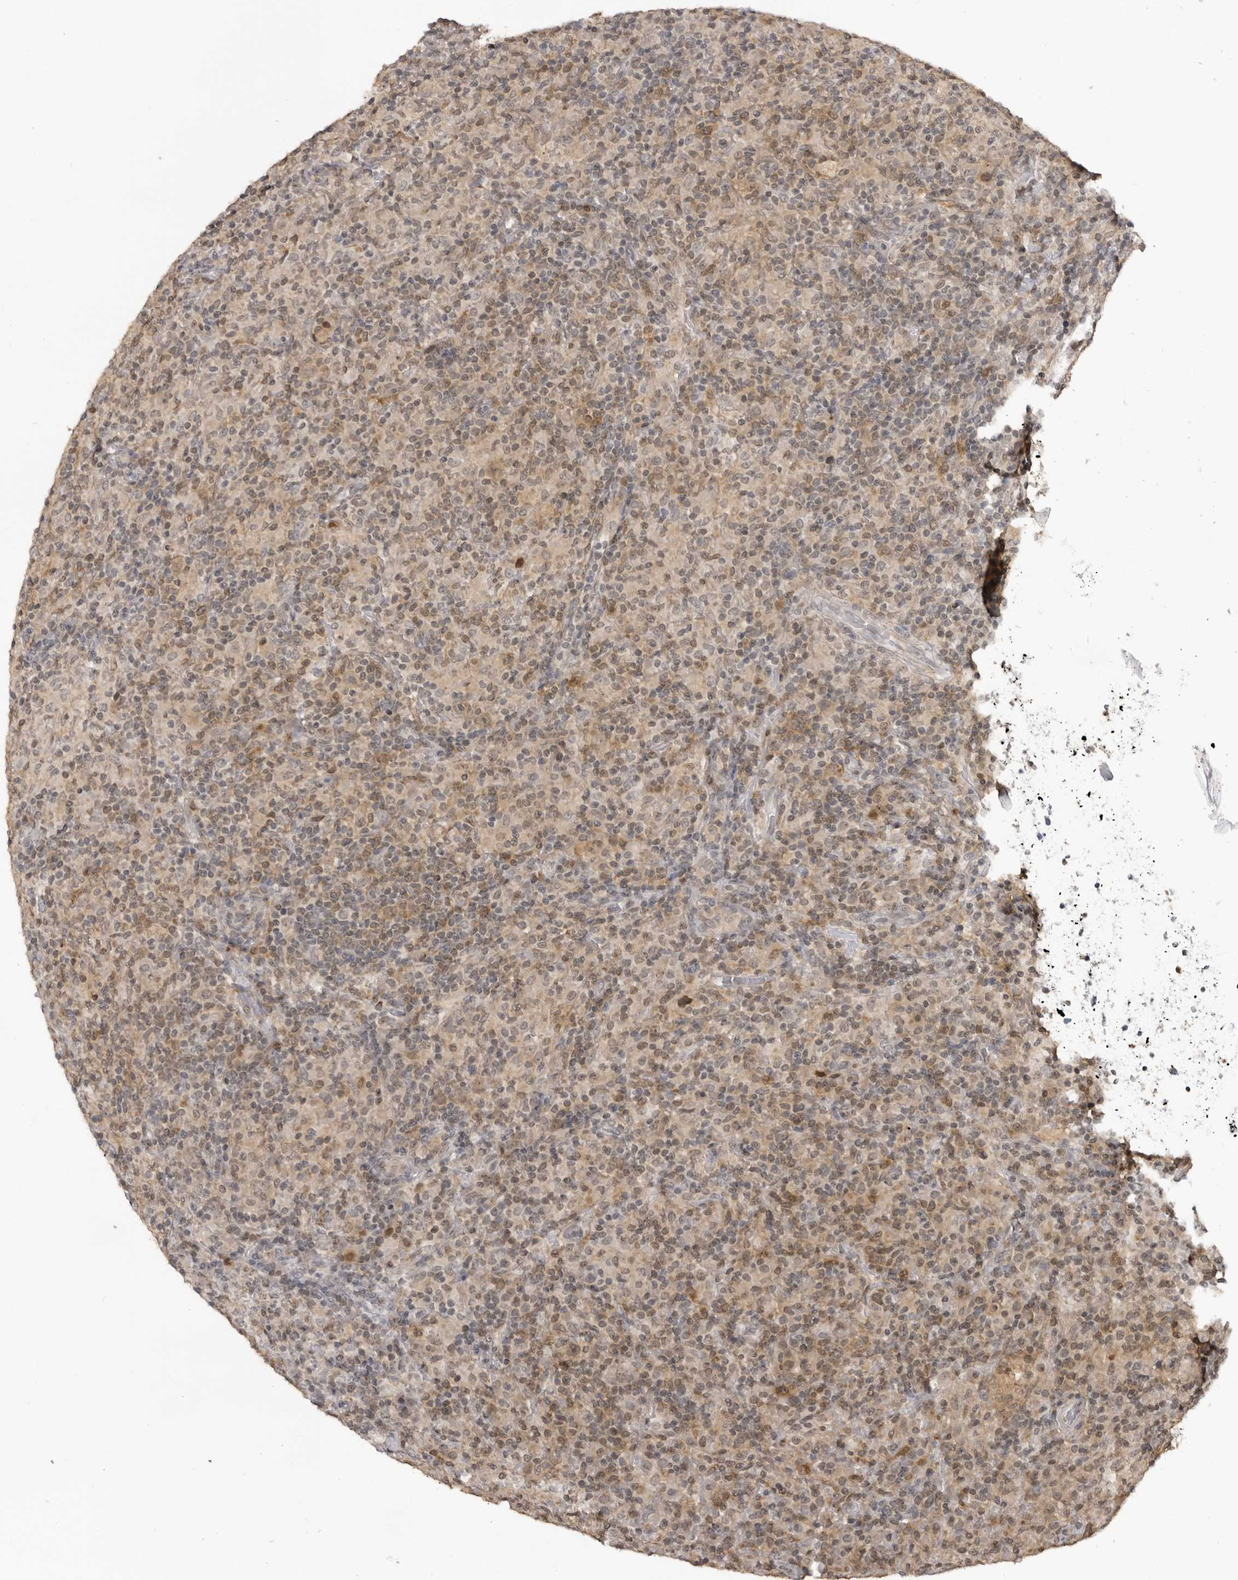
{"staining": {"intensity": "moderate", "quantity": "<25%", "location": "cytoplasmic/membranous"}, "tissue": "lymphoma", "cell_type": "Tumor cells", "image_type": "cancer", "snomed": [{"axis": "morphology", "description": "Hodgkin's disease, NOS"}, {"axis": "topography", "description": "Lymph node"}], "caption": "Hodgkin's disease tissue reveals moderate cytoplasmic/membranous positivity in about <25% of tumor cells", "gene": "PDCL3", "patient": {"sex": "male", "age": 70}}